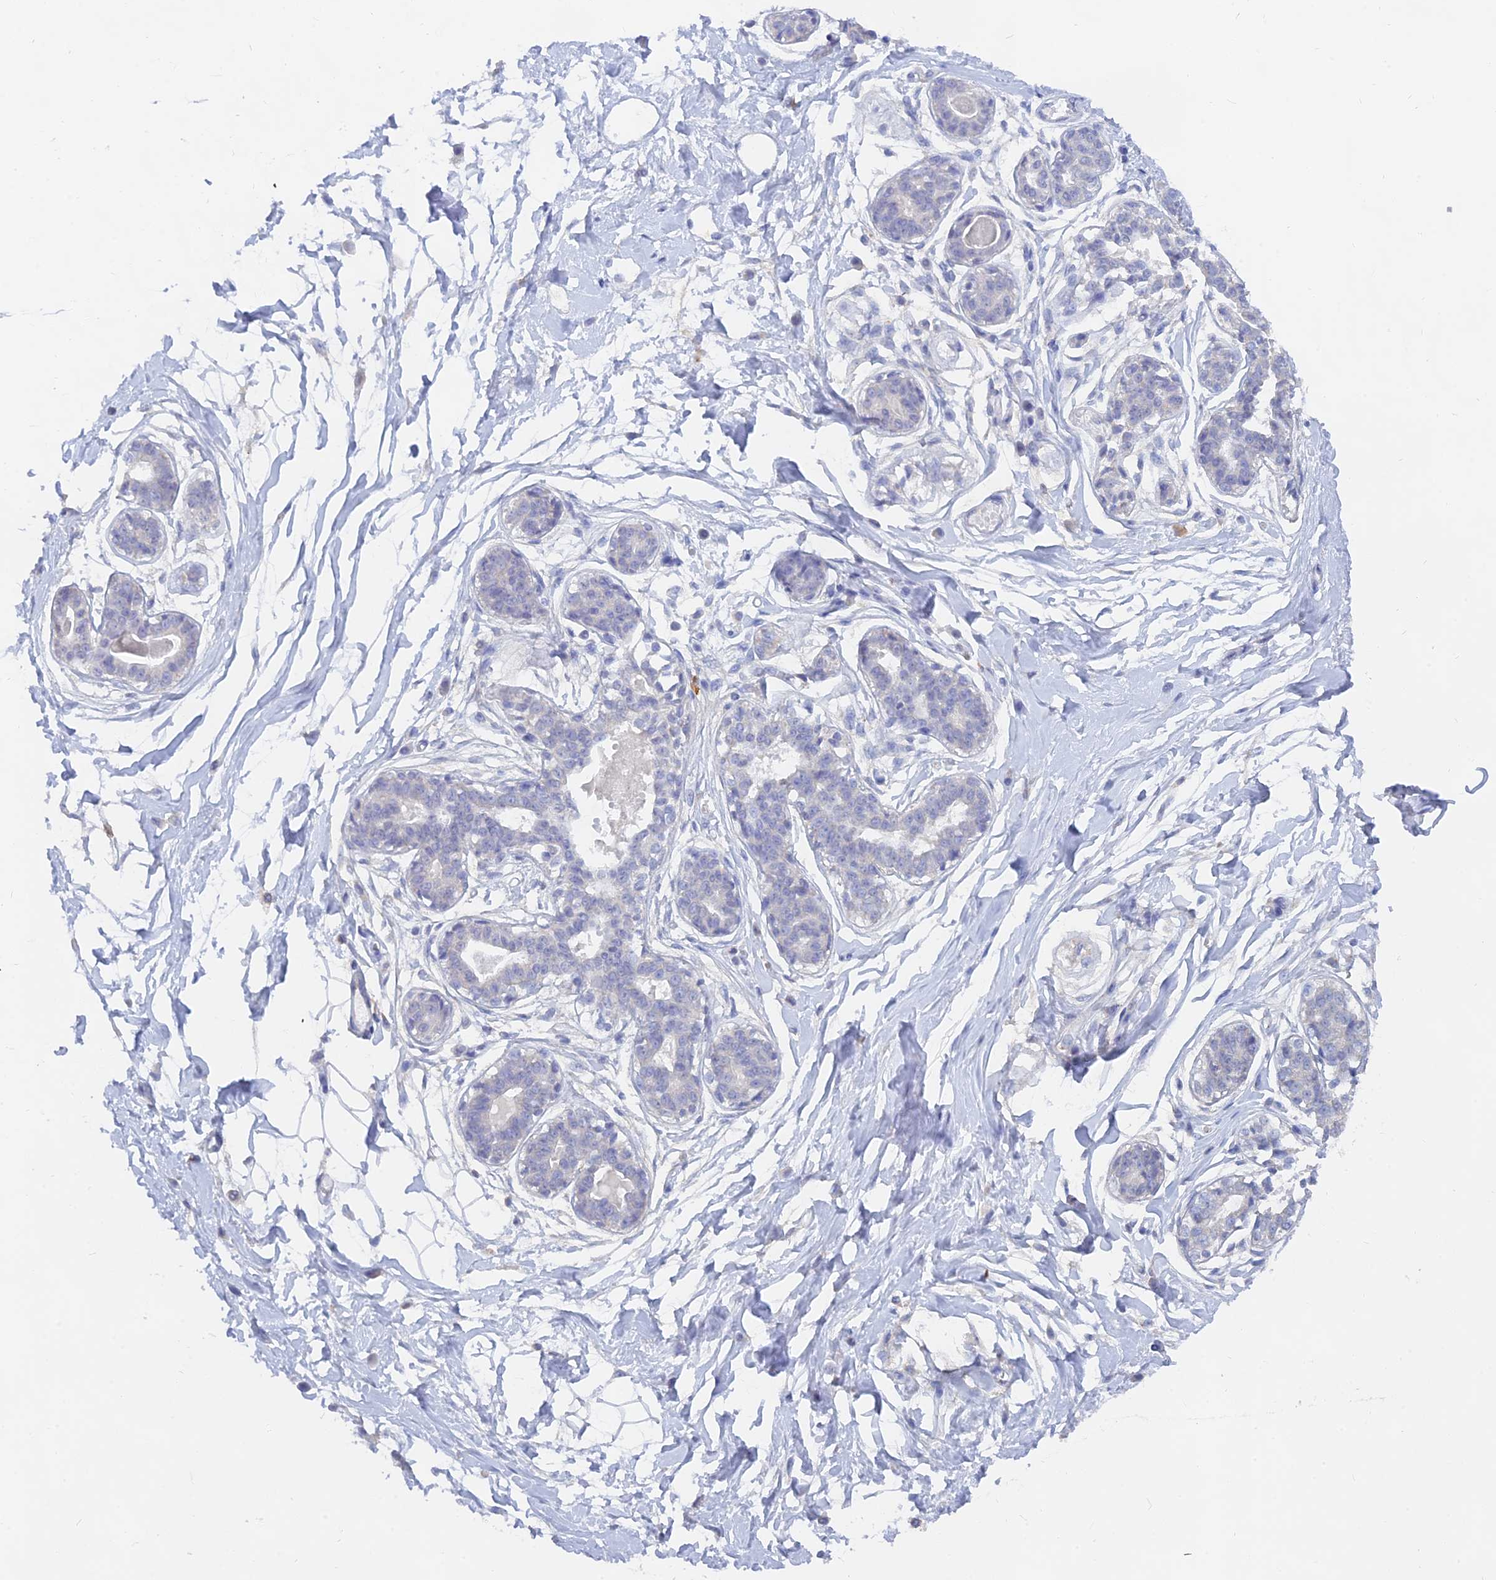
{"staining": {"intensity": "negative", "quantity": "none", "location": "none"}, "tissue": "breast", "cell_type": "Adipocytes", "image_type": "normal", "snomed": [{"axis": "morphology", "description": "Normal tissue, NOS"}, {"axis": "topography", "description": "Breast"}], "caption": "DAB immunohistochemical staining of normal breast demonstrates no significant staining in adipocytes.", "gene": "LRIF1", "patient": {"sex": "female", "age": 45}}